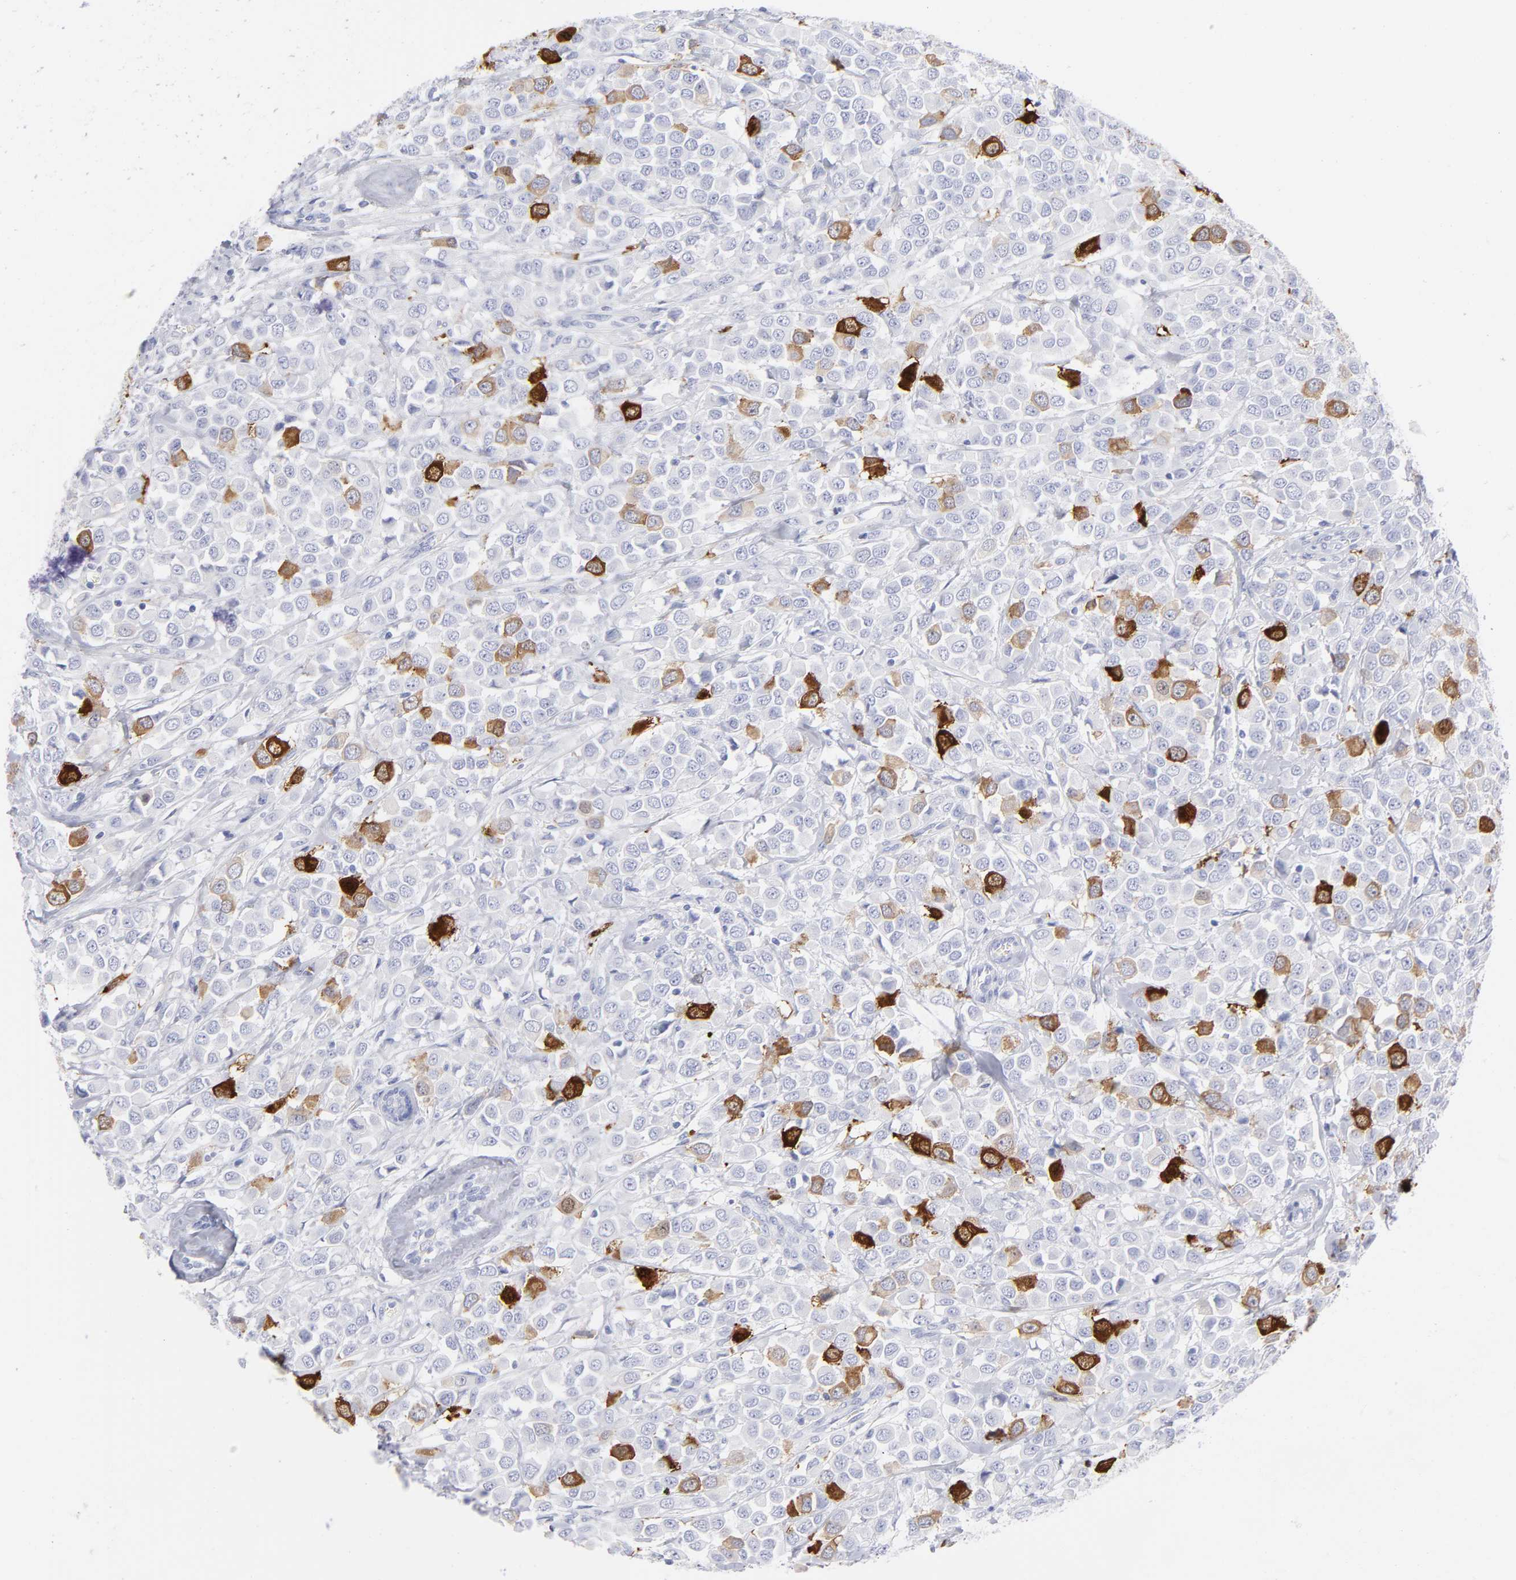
{"staining": {"intensity": "moderate", "quantity": "<25%", "location": "cytoplasmic/membranous"}, "tissue": "breast cancer", "cell_type": "Tumor cells", "image_type": "cancer", "snomed": [{"axis": "morphology", "description": "Duct carcinoma"}, {"axis": "topography", "description": "Breast"}], "caption": "There is low levels of moderate cytoplasmic/membranous positivity in tumor cells of breast cancer, as demonstrated by immunohistochemical staining (brown color).", "gene": "CCNB1", "patient": {"sex": "female", "age": 61}}